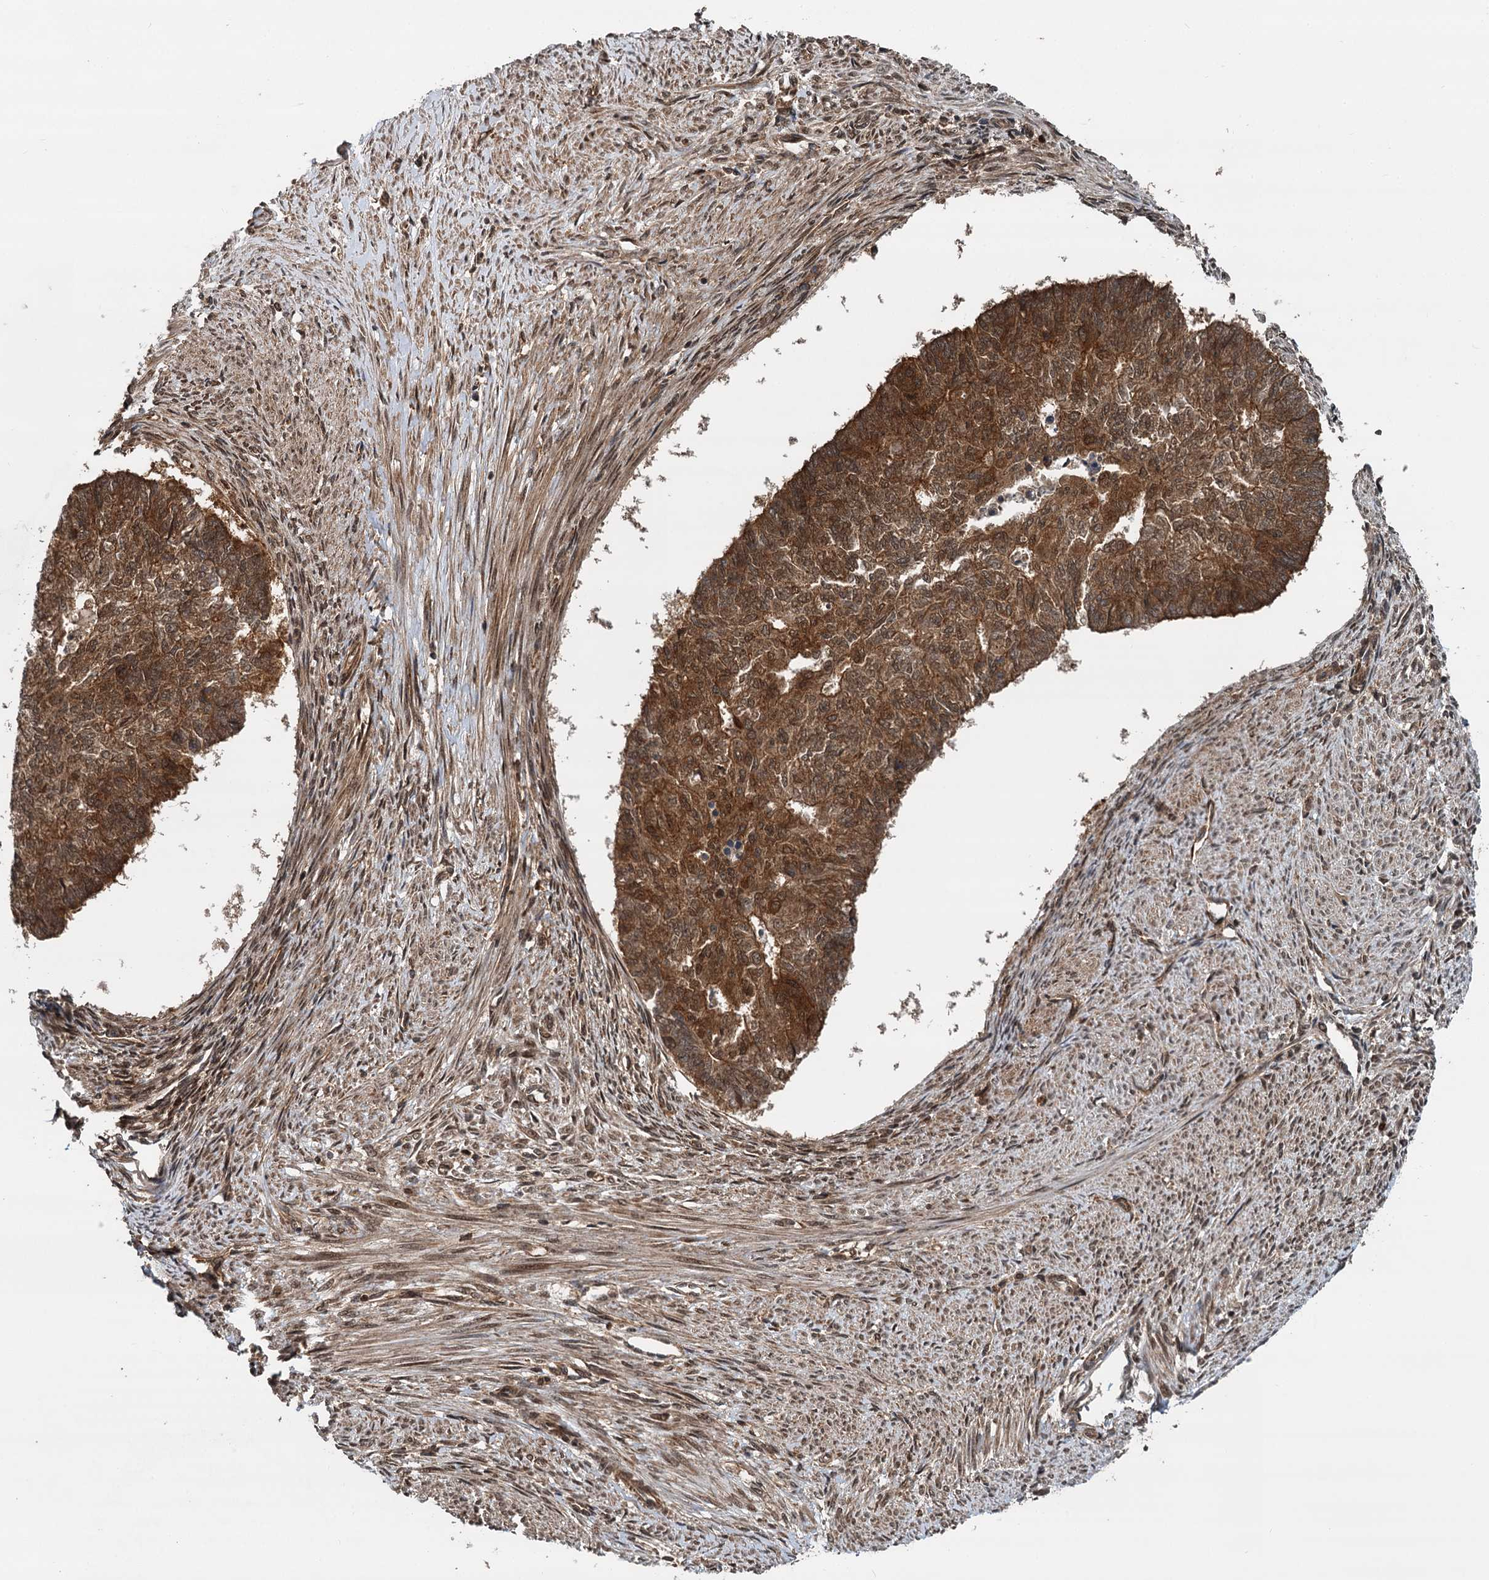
{"staining": {"intensity": "moderate", "quantity": ">75%", "location": "cytoplasmic/membranous,nuclear"}, "tissue": "endometrial cancer", "cell_type": "Tumor cells", "image_type": "cancer", "snomed": [{"axis": "morphology", "description": "Adenocarcinoma, NOS"}, {"axis": "topography", "description": "Endometrium"}], "caption": "Endometrial cancer stained with immunohistochemistry (IHC) reveals moderate cytoplasmic/membranous and nuclear positivity in about >75% of tumor cells.", "gene": "STUB1", "patient": {"sex": "female", "age": 32}}